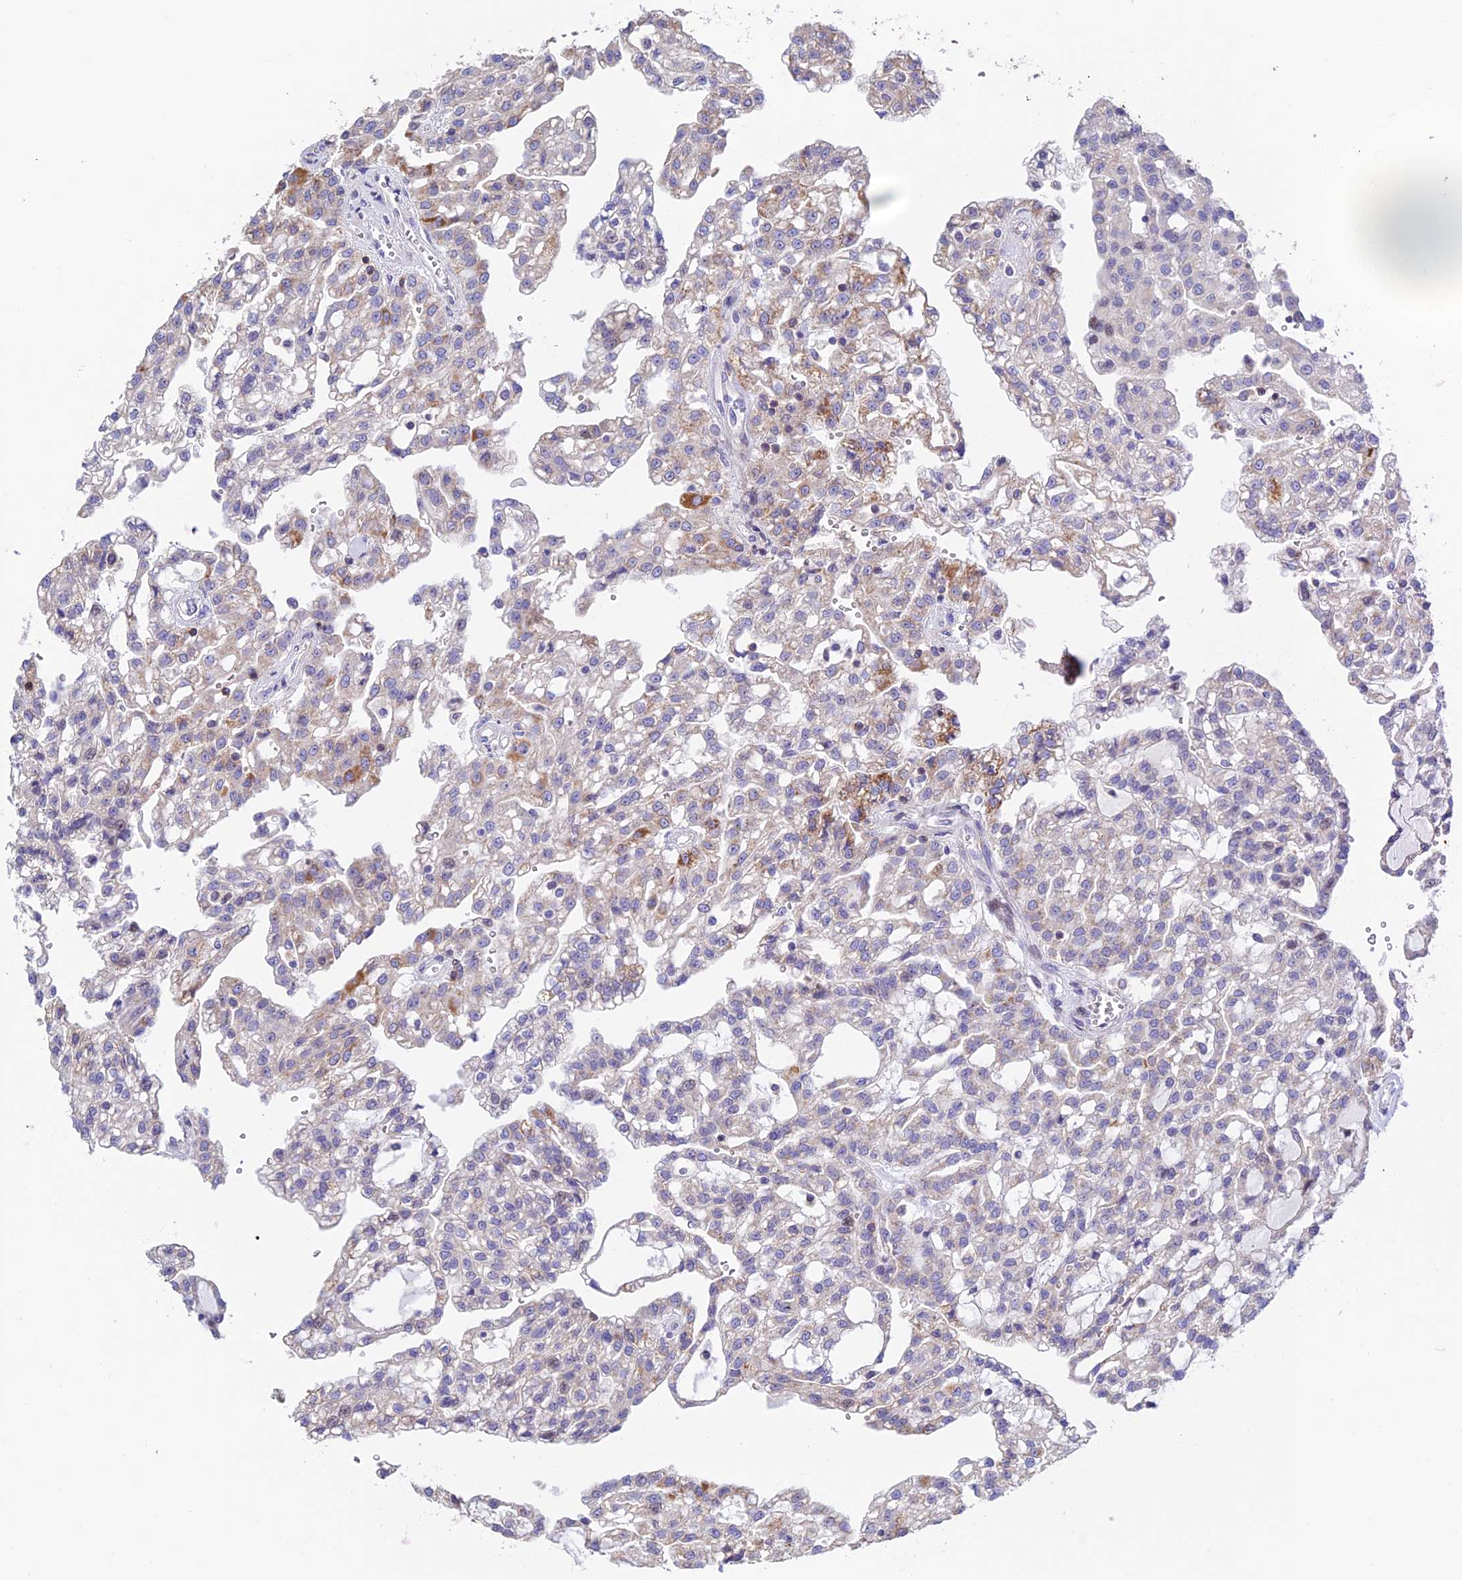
{"staining": {"intensity": "moderate", "quantity": "<25%", "location": "cytoplasmic/membranous"}, "tissue": "renal cancer", "cell_type": "Tumor cells", "image_type": "cancer", "snomed": [{"axis": "morphology", "description": "Adenocarcinoma, NOS"}, {"axis": "topography", "description": "Kidney"}], "caption": "Immunohistochemical staining of human renal cancer (adenocarcinoma) displays moderate cytoplasmic/membranous protein positivity in approximately <25% of tumor cells.", "gene": "PRIM1", "patient": {"sex": "male", "age": 63}}